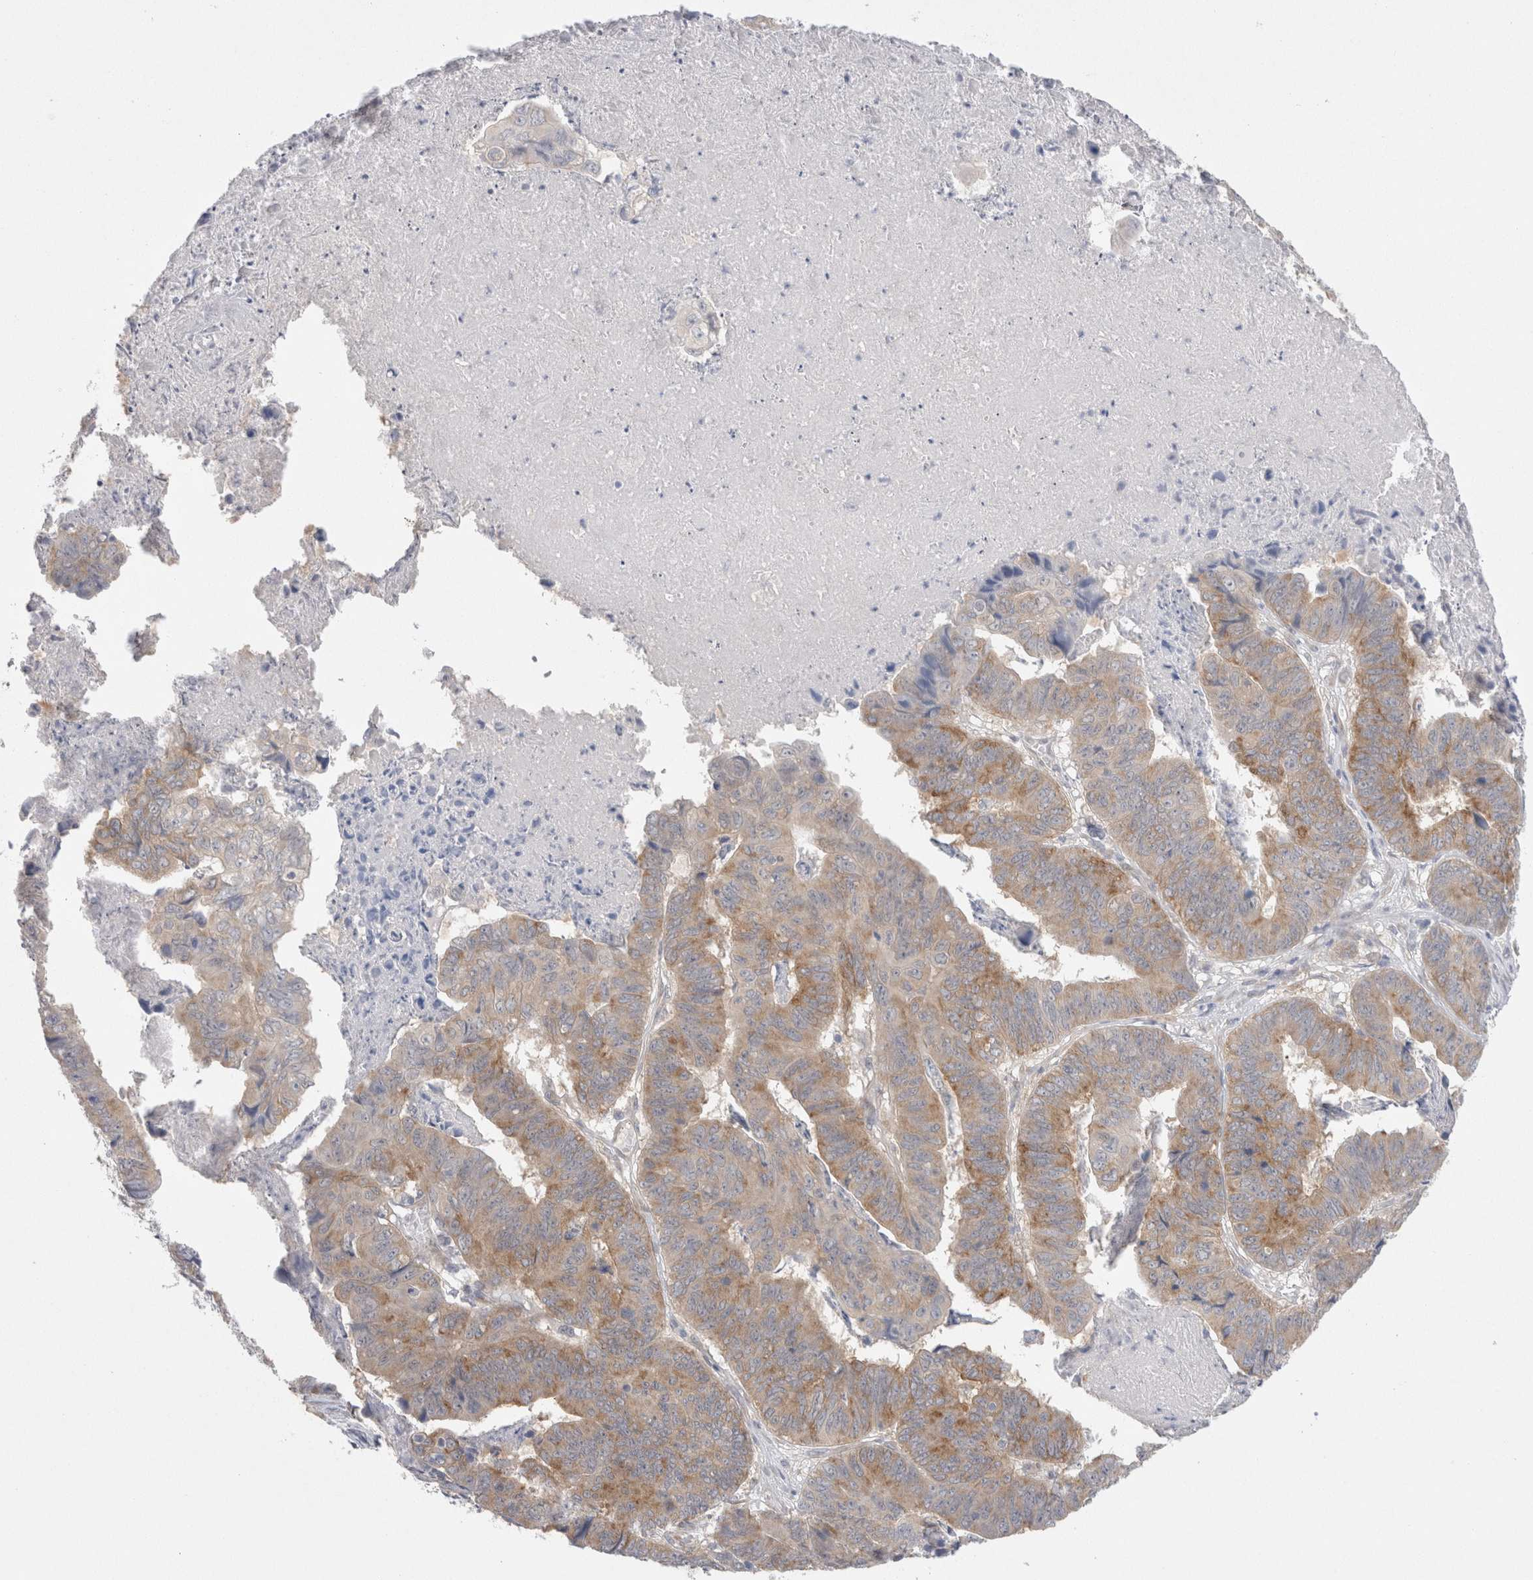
{"staining": {"intensity": "moderate", "quantity": ">75%", "location": "cytoplasmic/membranous"}, "tissue": "stomach cancer", "cell_type": "Tumor cells", "image_type": "cancer", "snomed": [{"axis": "morphology", "description": "Adenocarcinoma, NOS"}, {"axis": "topography", "description": "Stomach, lower"}], "caption": "Tumor cells display moderate cytoplasmic/membranous staining in about >75% of cells in adenocarcinoma (stomach).", "gene": "WIPF2", "patient": {"sex": "male", "age": 77}}